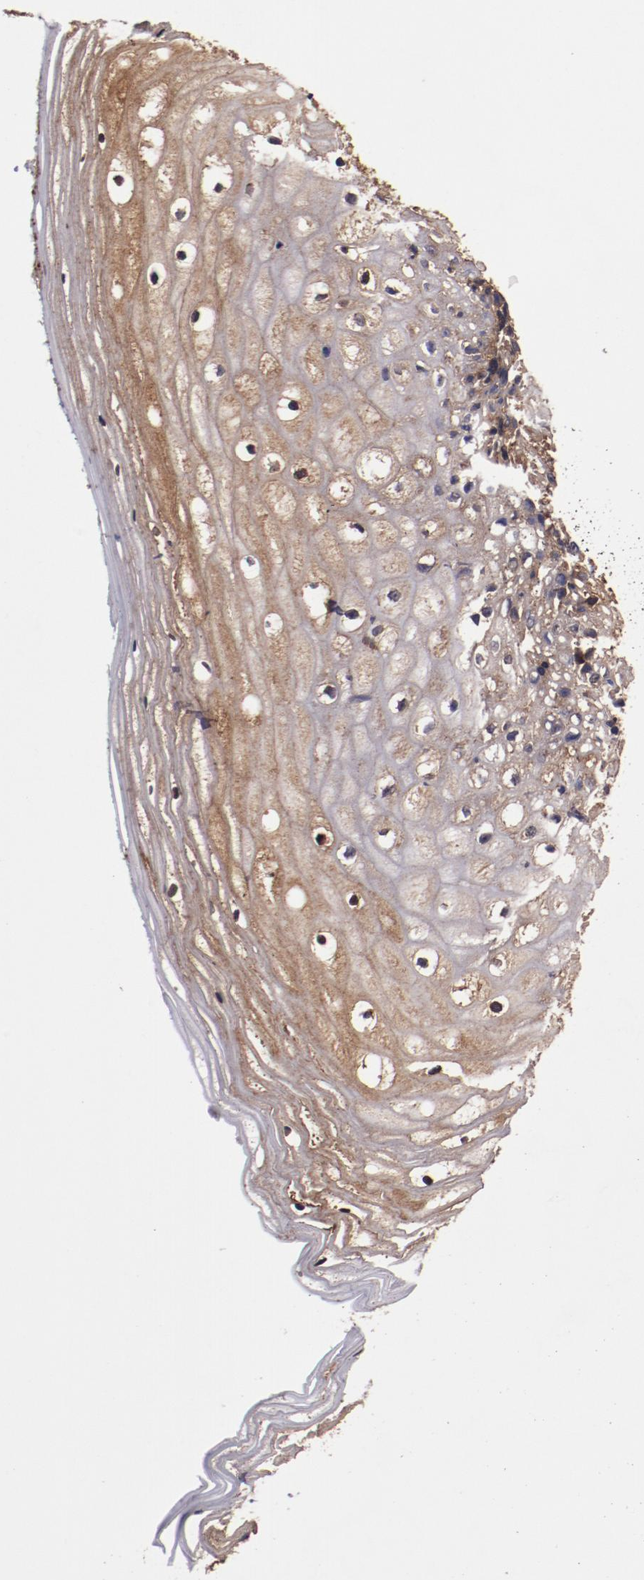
{"staining": {"intensity": "weak", "quantity": "25%-75%", "location": "cytoplasmic/membranous"}, "tissue": "vagina", "cell_type": "Squamous epithelial cells", "image_type": "normal", "snomed": [{"axis": "morphology", "description": "Normal tissue, NOS"}, {"axis": "topography", "description": "Vagina"}], "caption": "Protein staining of unremarkable vagina displays weak cytoplasmic/membranous staining in about 25%-75% of squamous epithelial cells.", "gene": "TMOD3", "patient": {"sex": "female", "age": 46}}